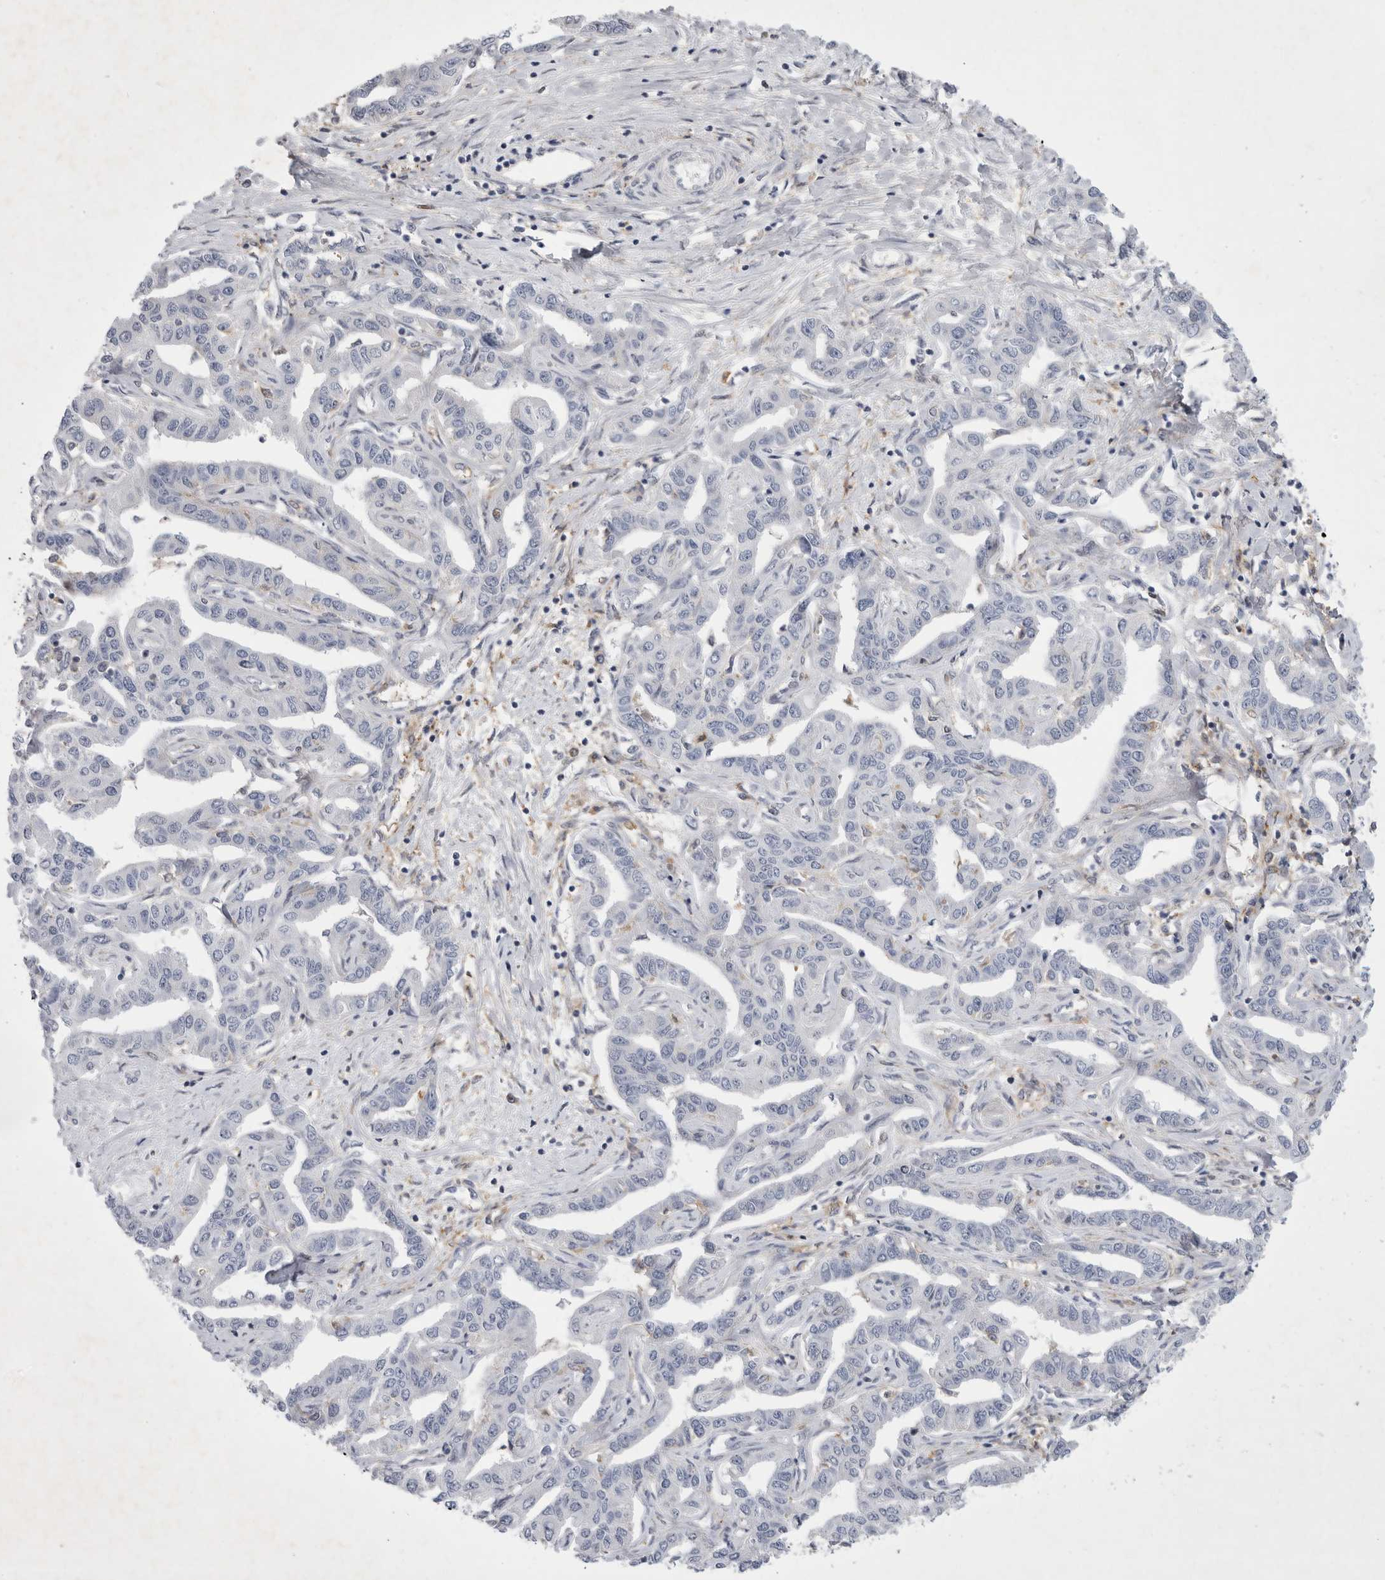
{"staining": {"intensity": "negative", "quantity": "none", "location": "none"}, "tissue": "liver cancer", "cell_type": "Tumor cells", "image_type": "cancer", "snomed": [{"axis": "morphology", "description": "Cholangiocarcinoma"}, {"axis": "topography", "description": "Liver"}], "caption": "Protein analysis of cholangiocarcinoma (liver) displays no significant positivity in tumor cells.", "gene": "SIGLEC10", "patient": {"sex": "male", "age": 59}}